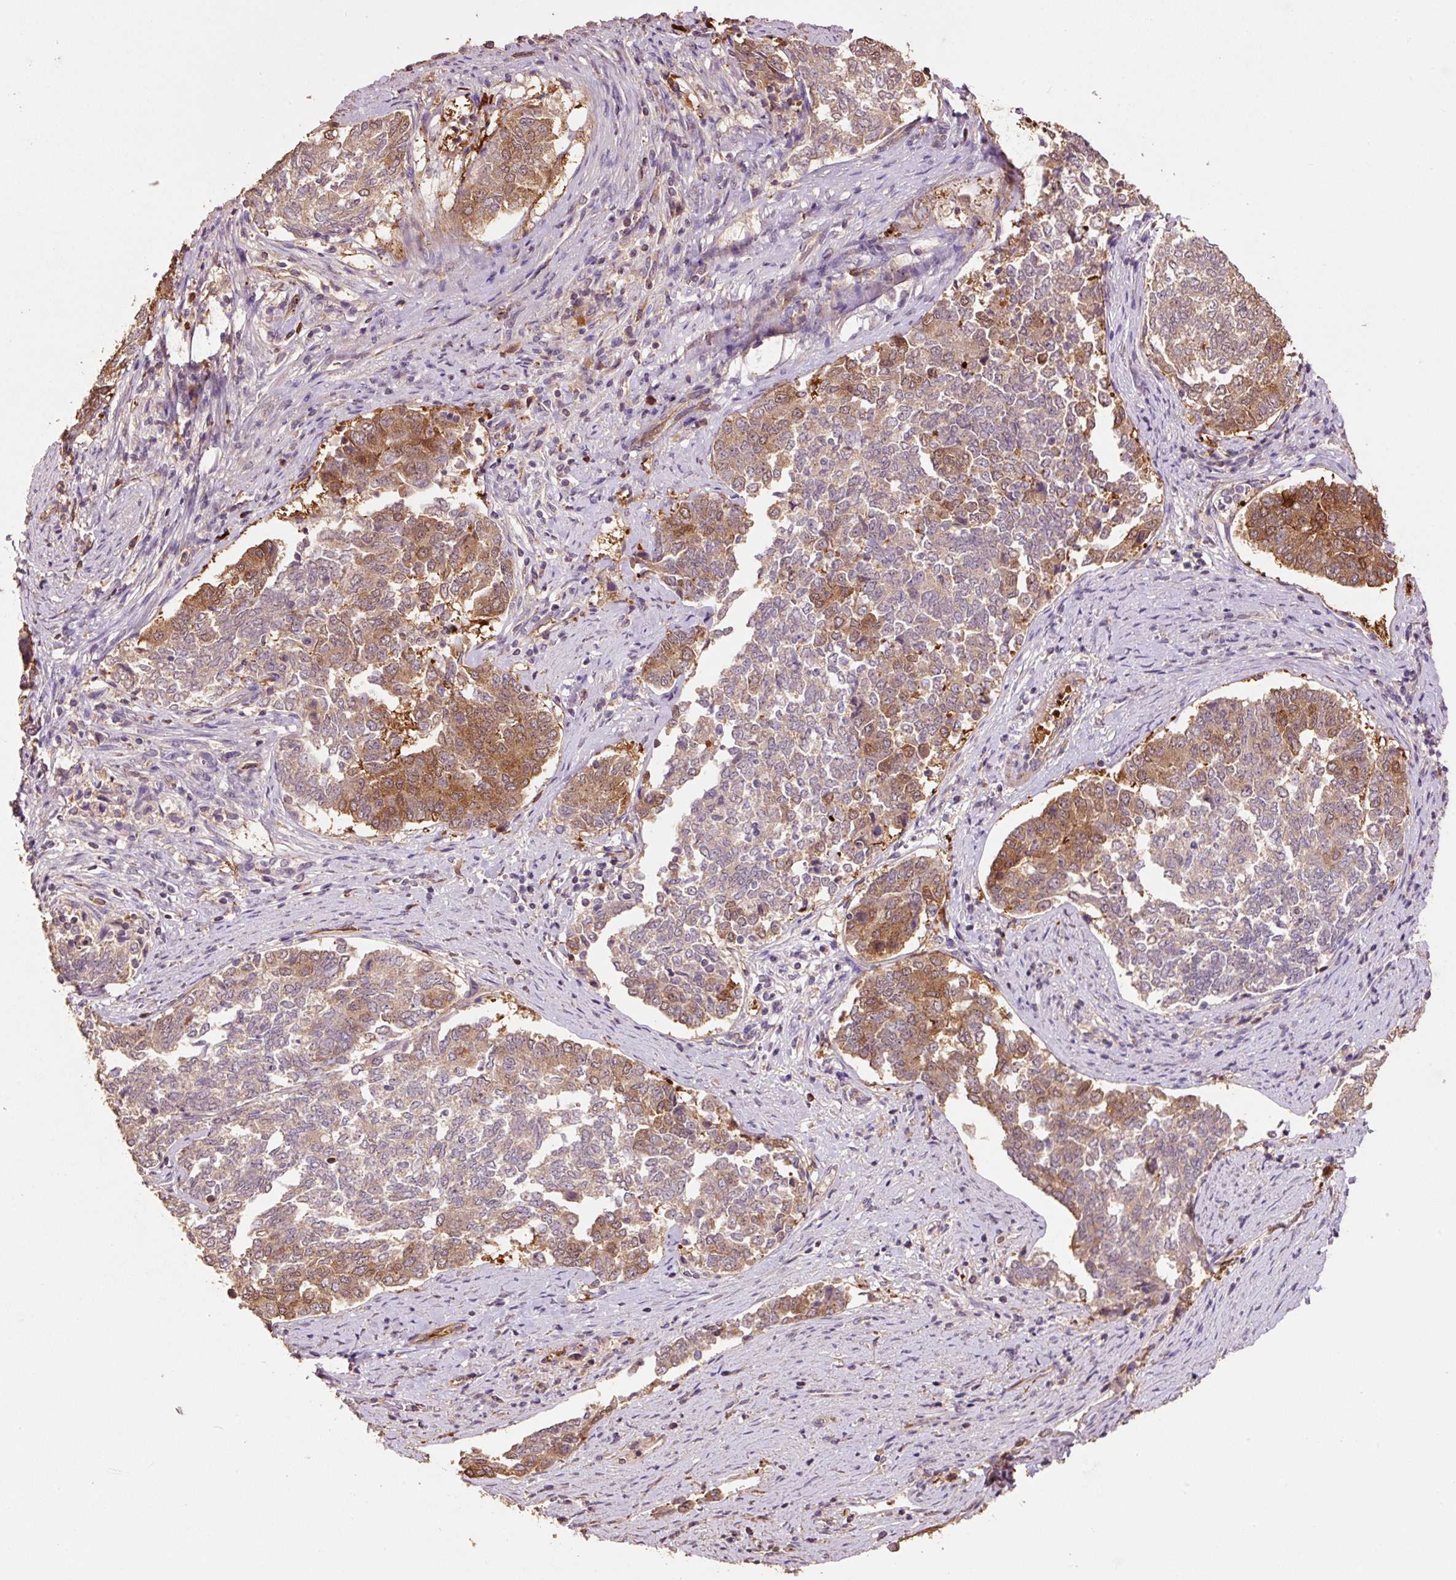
{"staining": {"intensity": "moderate", "quantity": ">75%", "location": "cytoplasmic/membranous,nuclear"}, "tissue": "endometrial cancer", "cell_type": "Tumor cells", "image_type": "cancer", "snomed": [{"axis": "morphology", "description": "Adenocarcinoma, NOS"}, {"axis": "topography", "description": "Endometrium"}], "caption": "Approximately >75% of tumor cells in adenocarcinoma (endometrial) demonstrate moderate cytoplasmic/membranous and nuclear protein expression as visualized by brown immunohistochemical staining.", "gene": "HERC2", "patient": {"sex": "female", "age": 80}}